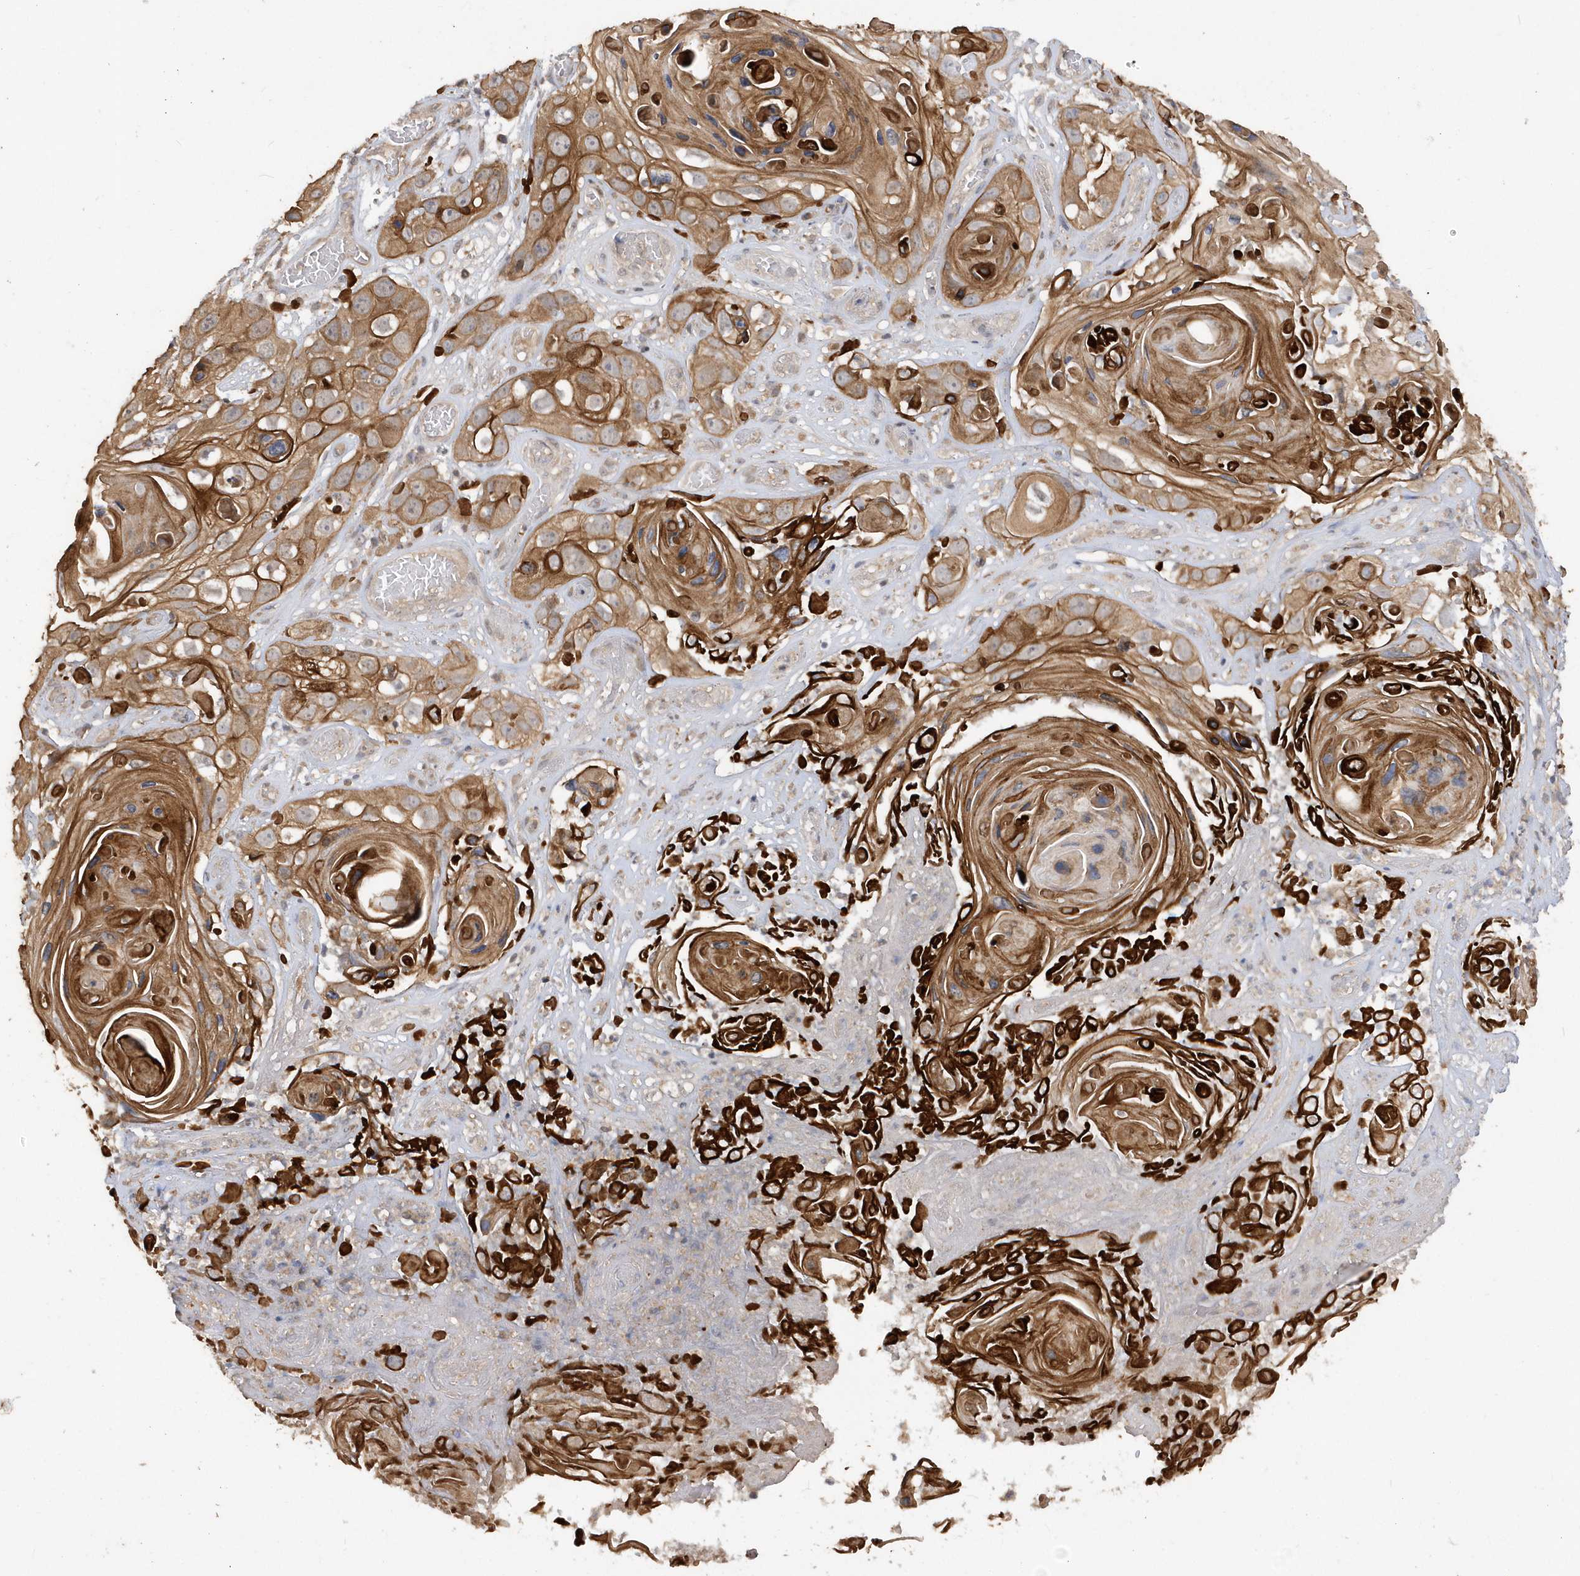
{"staining": {"intensity": "moderate", "quantity": ">75%", "location": "cytoplasmic/membranous"}, "tissue": "skin cancer", "cell_type": "Tumor cells", "image_type": "cancer", "snomed": [{"axis": "morphology", "description": "Squamous cell carcinoma, NOS"}, {"axis": "topography", "description": "Skin"}], "caption": "Protein expression by immunohistochemistry (IHC) exhibits moderate cytoplasmic/membranous staining in approximately >75% of tumor cells in skin cancer (squamous cell carcinoma).", "gene": "RPE", "patient": {"sex": "male", "age": 55}}